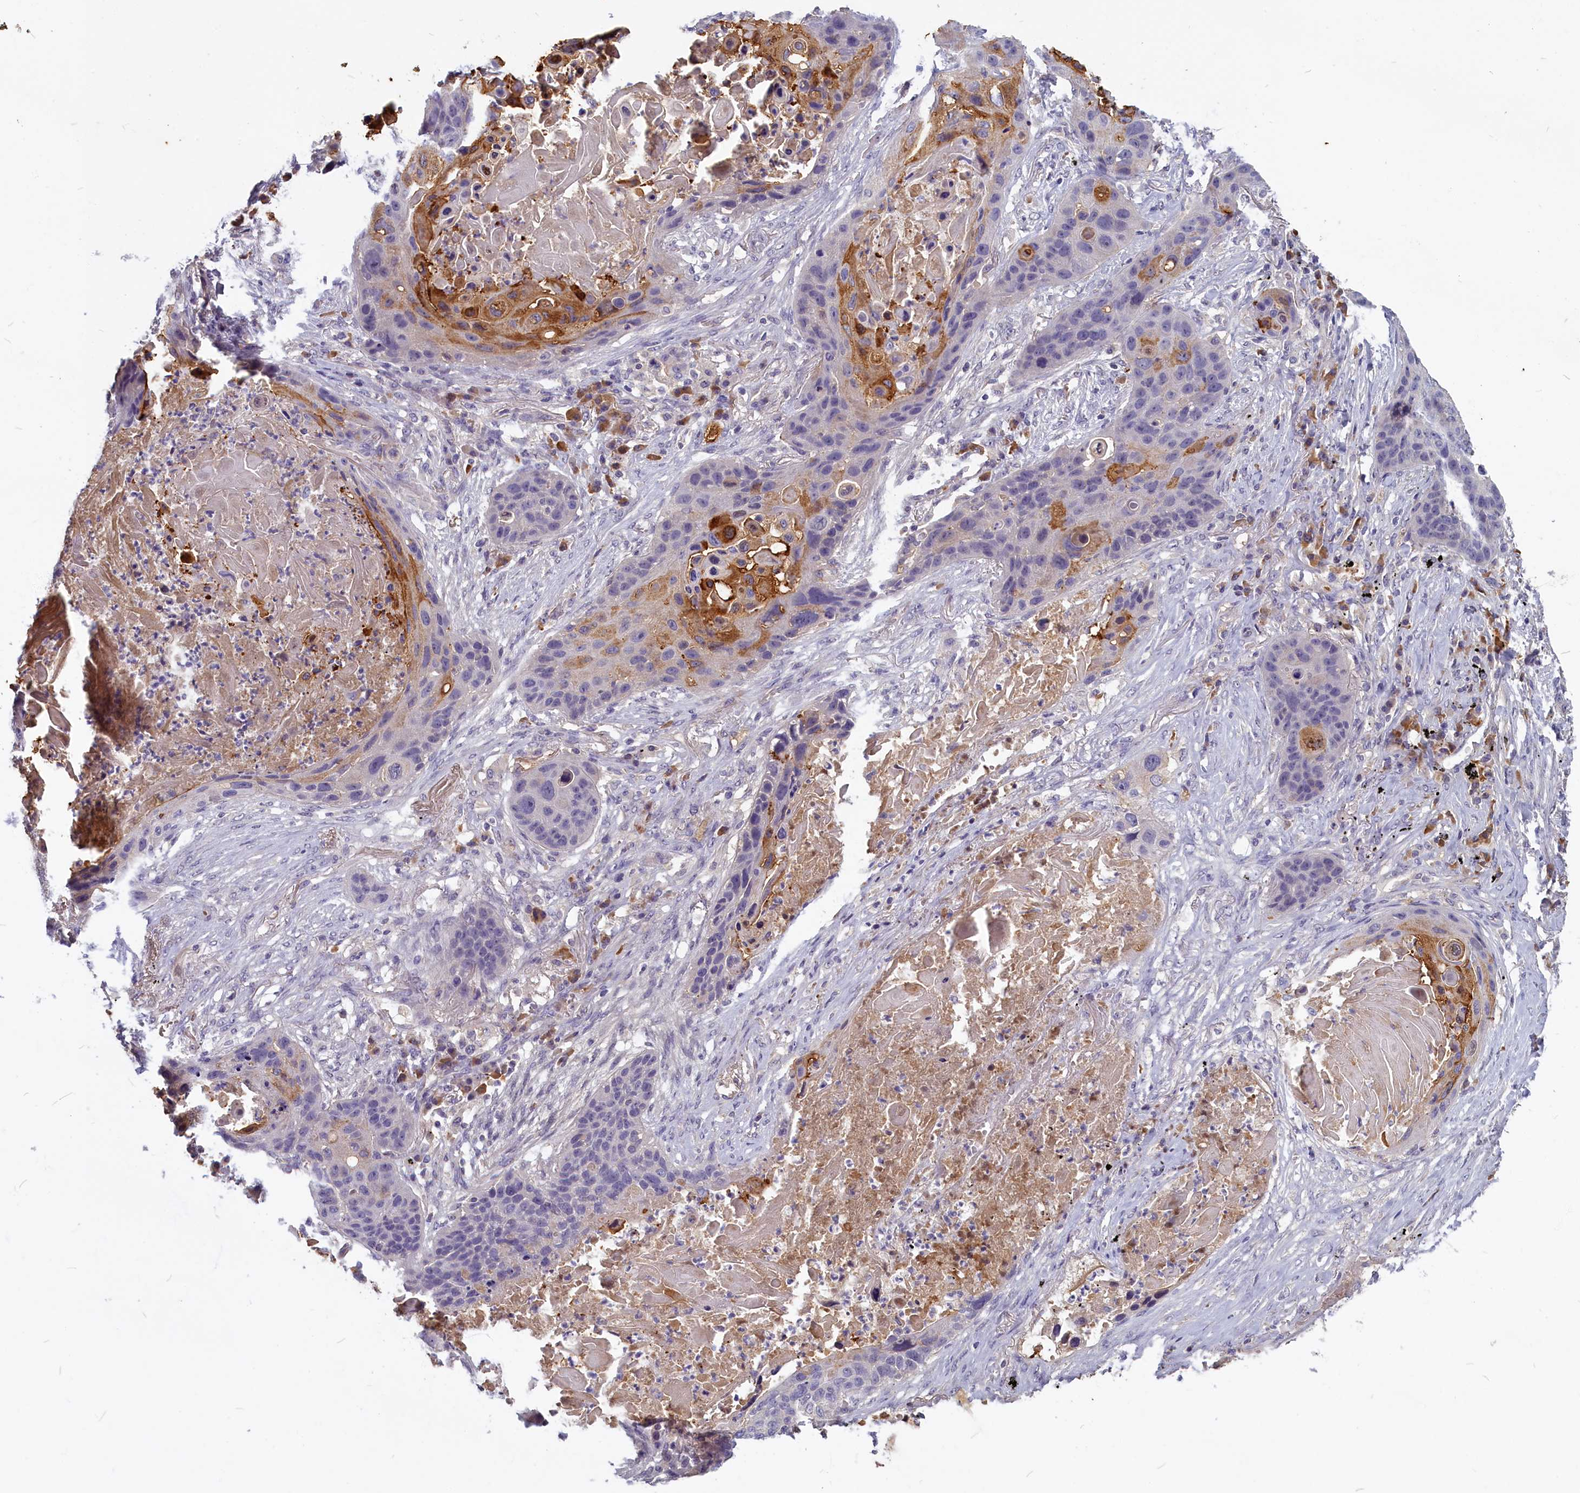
{"staining": {"intensity": "moderate", "quantity": "<25%", "location": "cytoplasmic/membranous"}, "tissue": "lung cancer", "cell_type": "Tumor cells", "image_type": "cancer", "snomed": [{"axis": "morphology", "description": "Squamous cell carcinoma, NOS"}, {"axis": "topography", "description": "Lung"}], "caption": "IHC of human squamous cell carcinoma (lung) exhibits low levels of moderate cytoplasmic/membranous staining in about <25% of tumor cells.", "gene": "SV2C", "patient": {"sex": "female", "age": 63}}